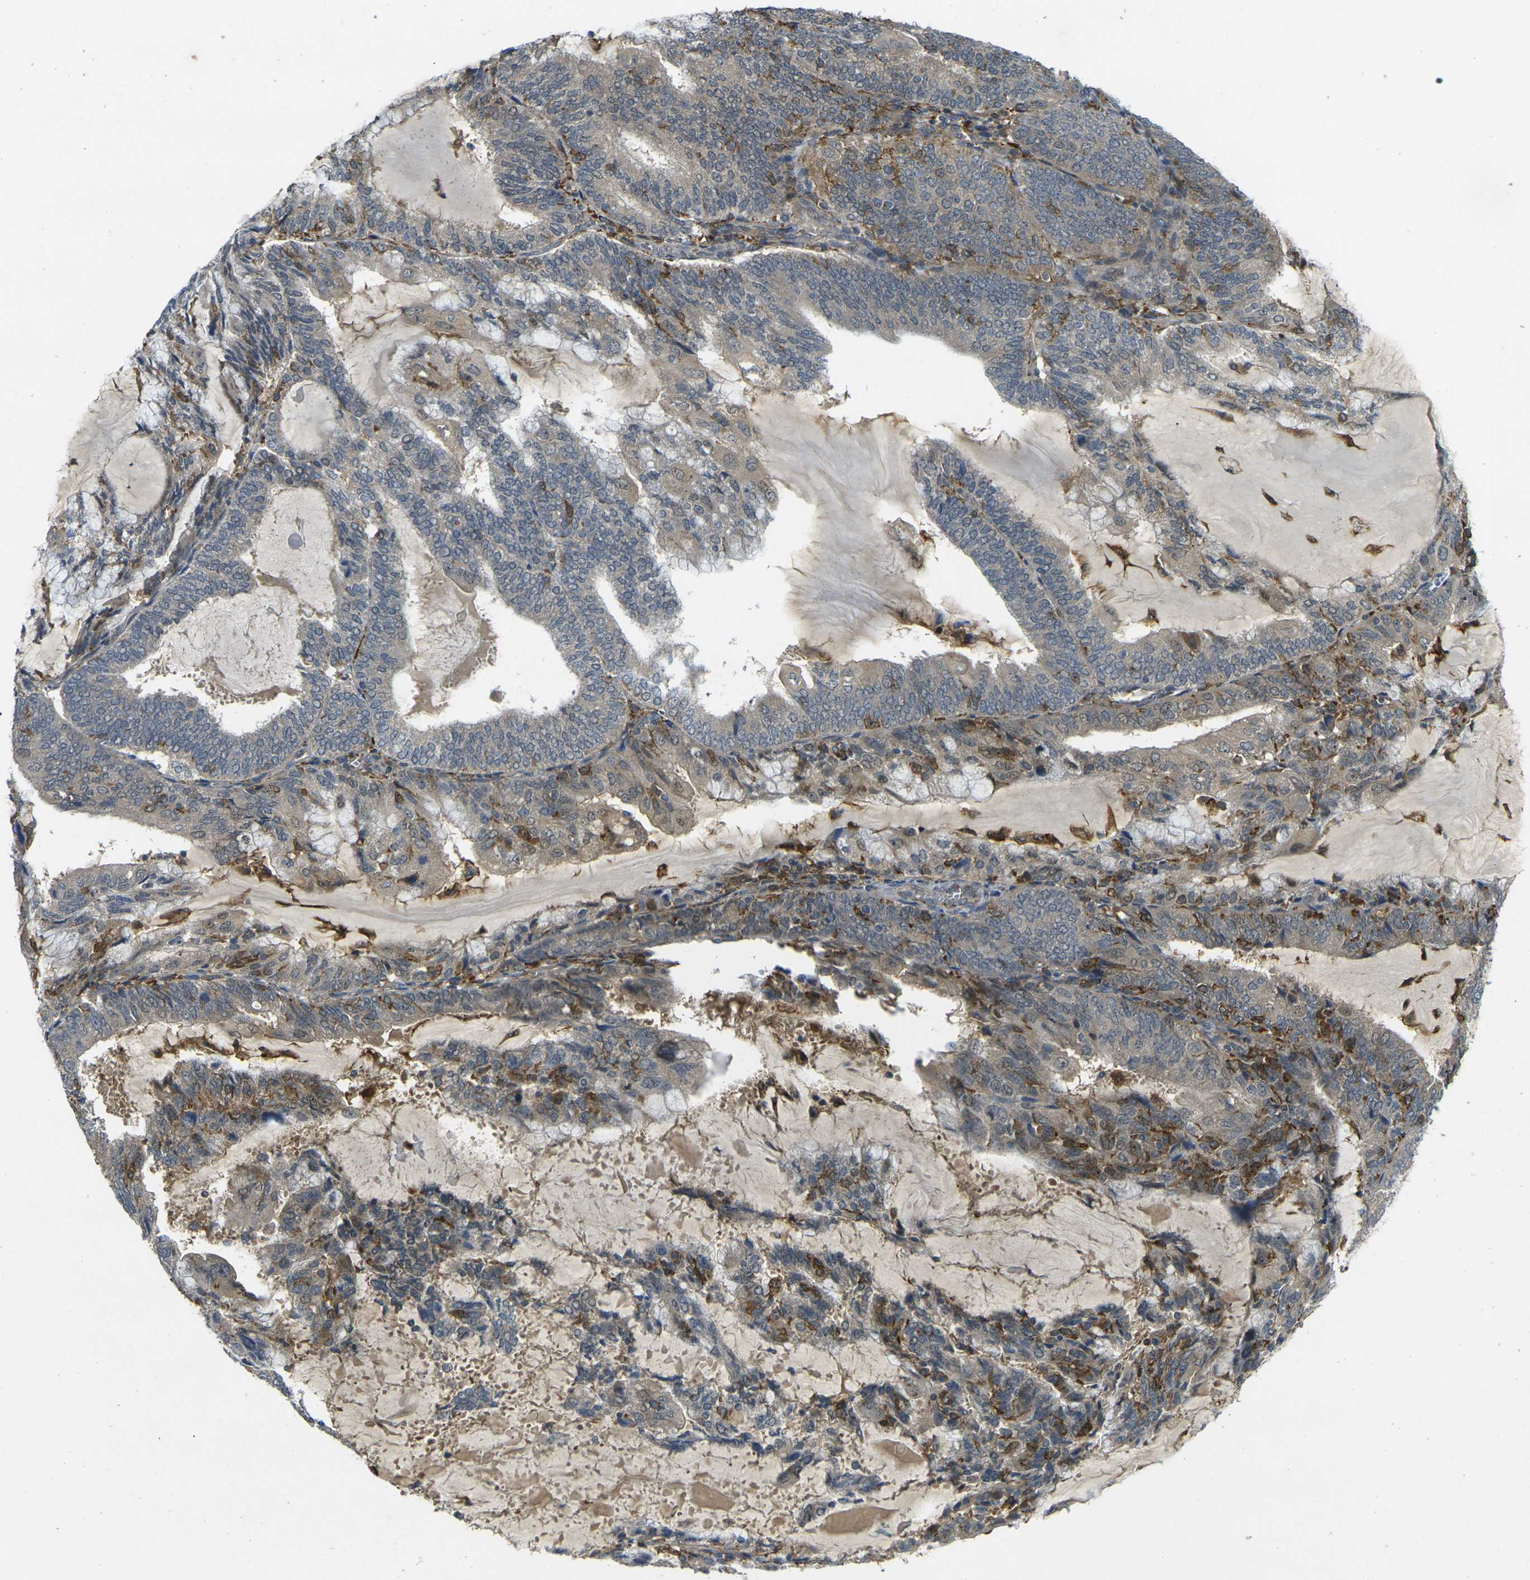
{"staining": {"intensity": "weak", "quantity": ">75%", "location": "cytoplasmic/membranous"}, "tissue": "endometrial cancer", "cell_type": "Tumor cells", "image_type": "cancer", "snomed": [{"axis": "morphology", "description": "Adenocarcinoma, NOS"}, {"axis": "topography", "description": "Endometrium"}], "caption": "IHC image of human endometrial adenocarcinoma stained for a protein (brown), which reveals low levels of weak cytoplasmic/membranous positivity in approximately >75% of tumor cells.", "gene": "PIGL", "patient": {"sex": "female", "age": 81}}